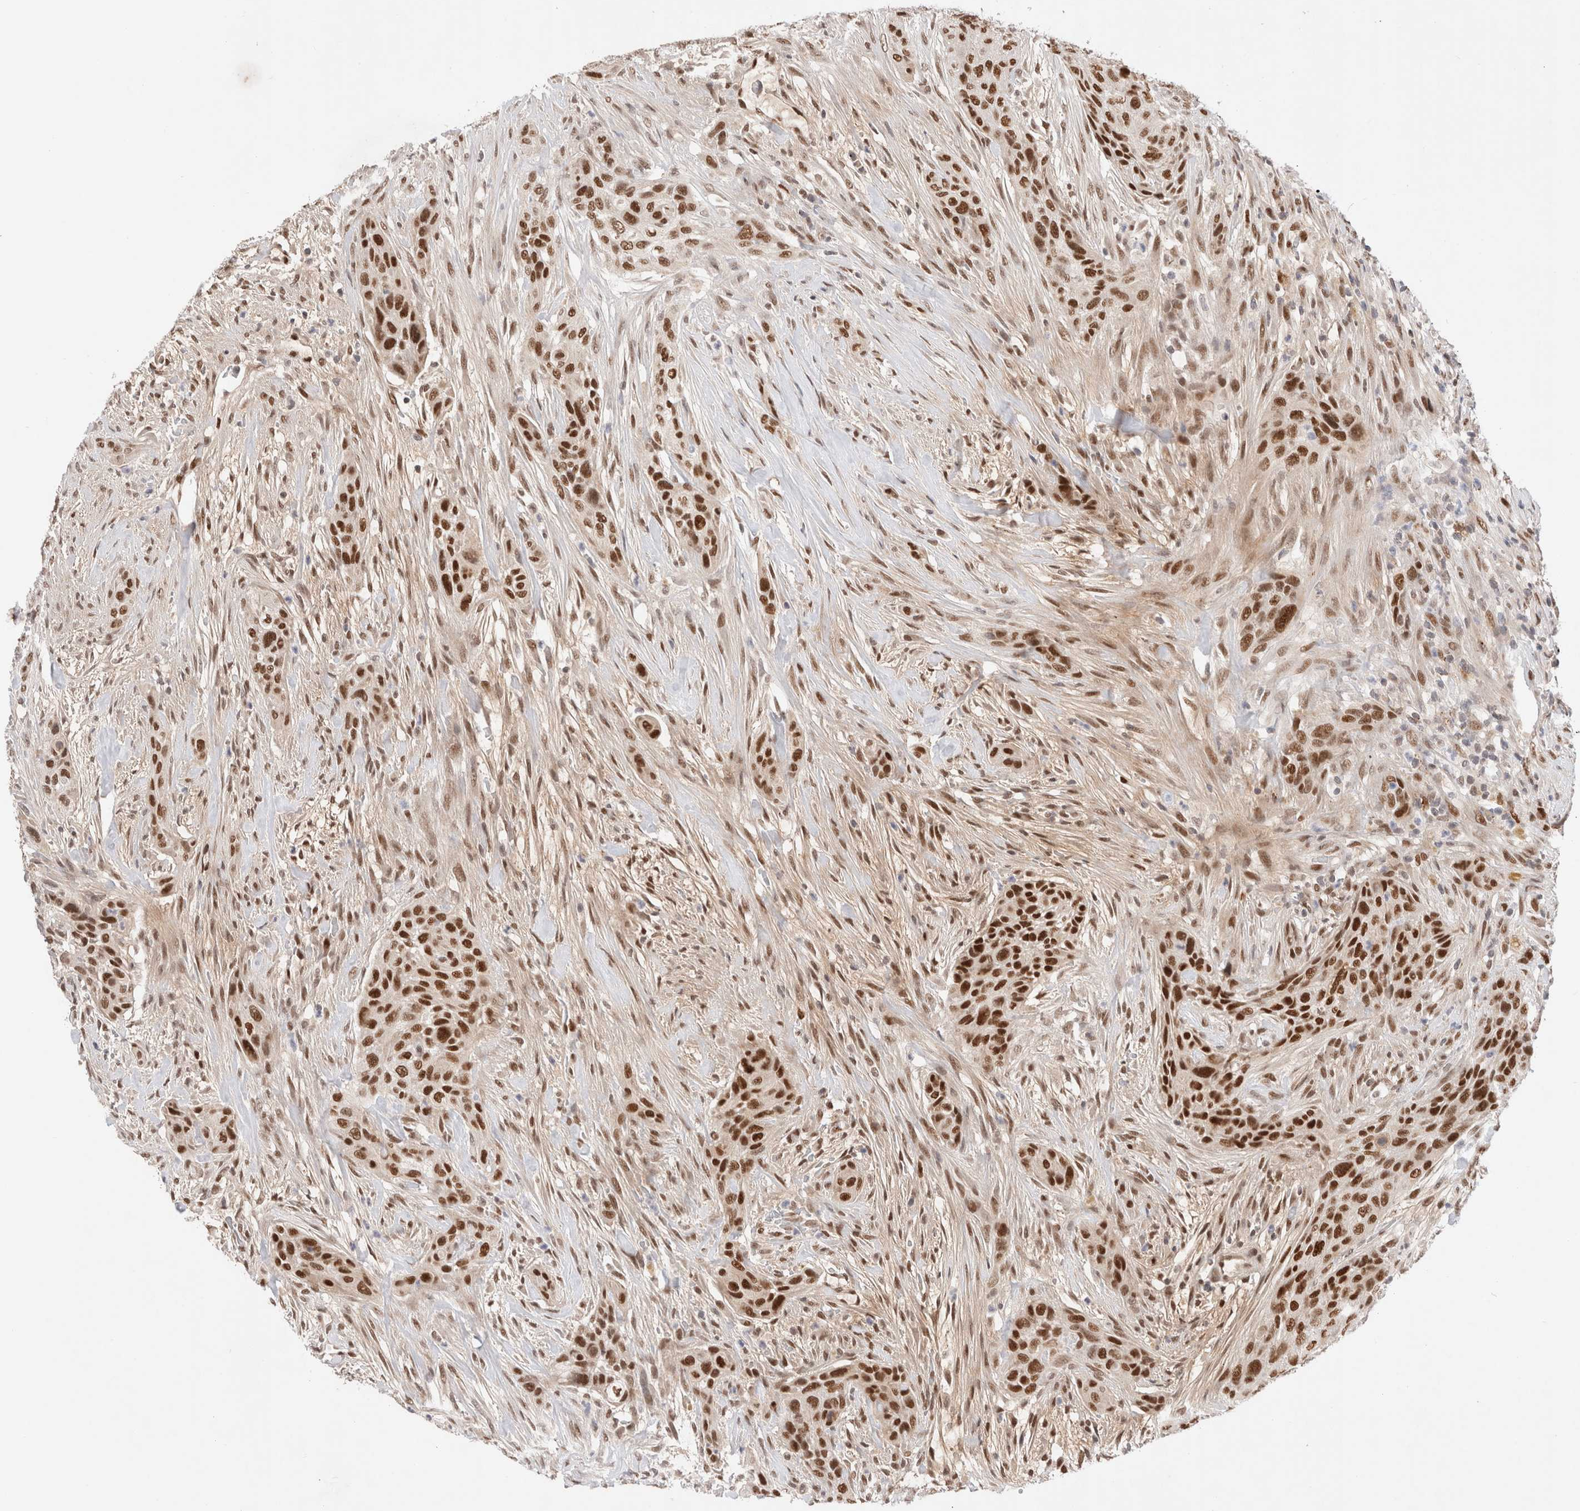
{"staining": {"intensity": "strong", "quantity": ">75%", "location": "nuclear"}, "tissue": "urothelial cancer", "cell_type": "Tumor cells", "image_type": "cancer", "snomed": [{"axis": "morphology", "description": "Urothelial carcinoma, High grade"}, {"axis": "topography", "description": "Urinary bladder"}], "caption": "This photomicrograph shows IHC staining of urothelial cancer, with high strong nuclear expression in approximately >75% of tumor cells.", "gene": "GTF2I", "patient": {"sex": "male", "age": 35}}